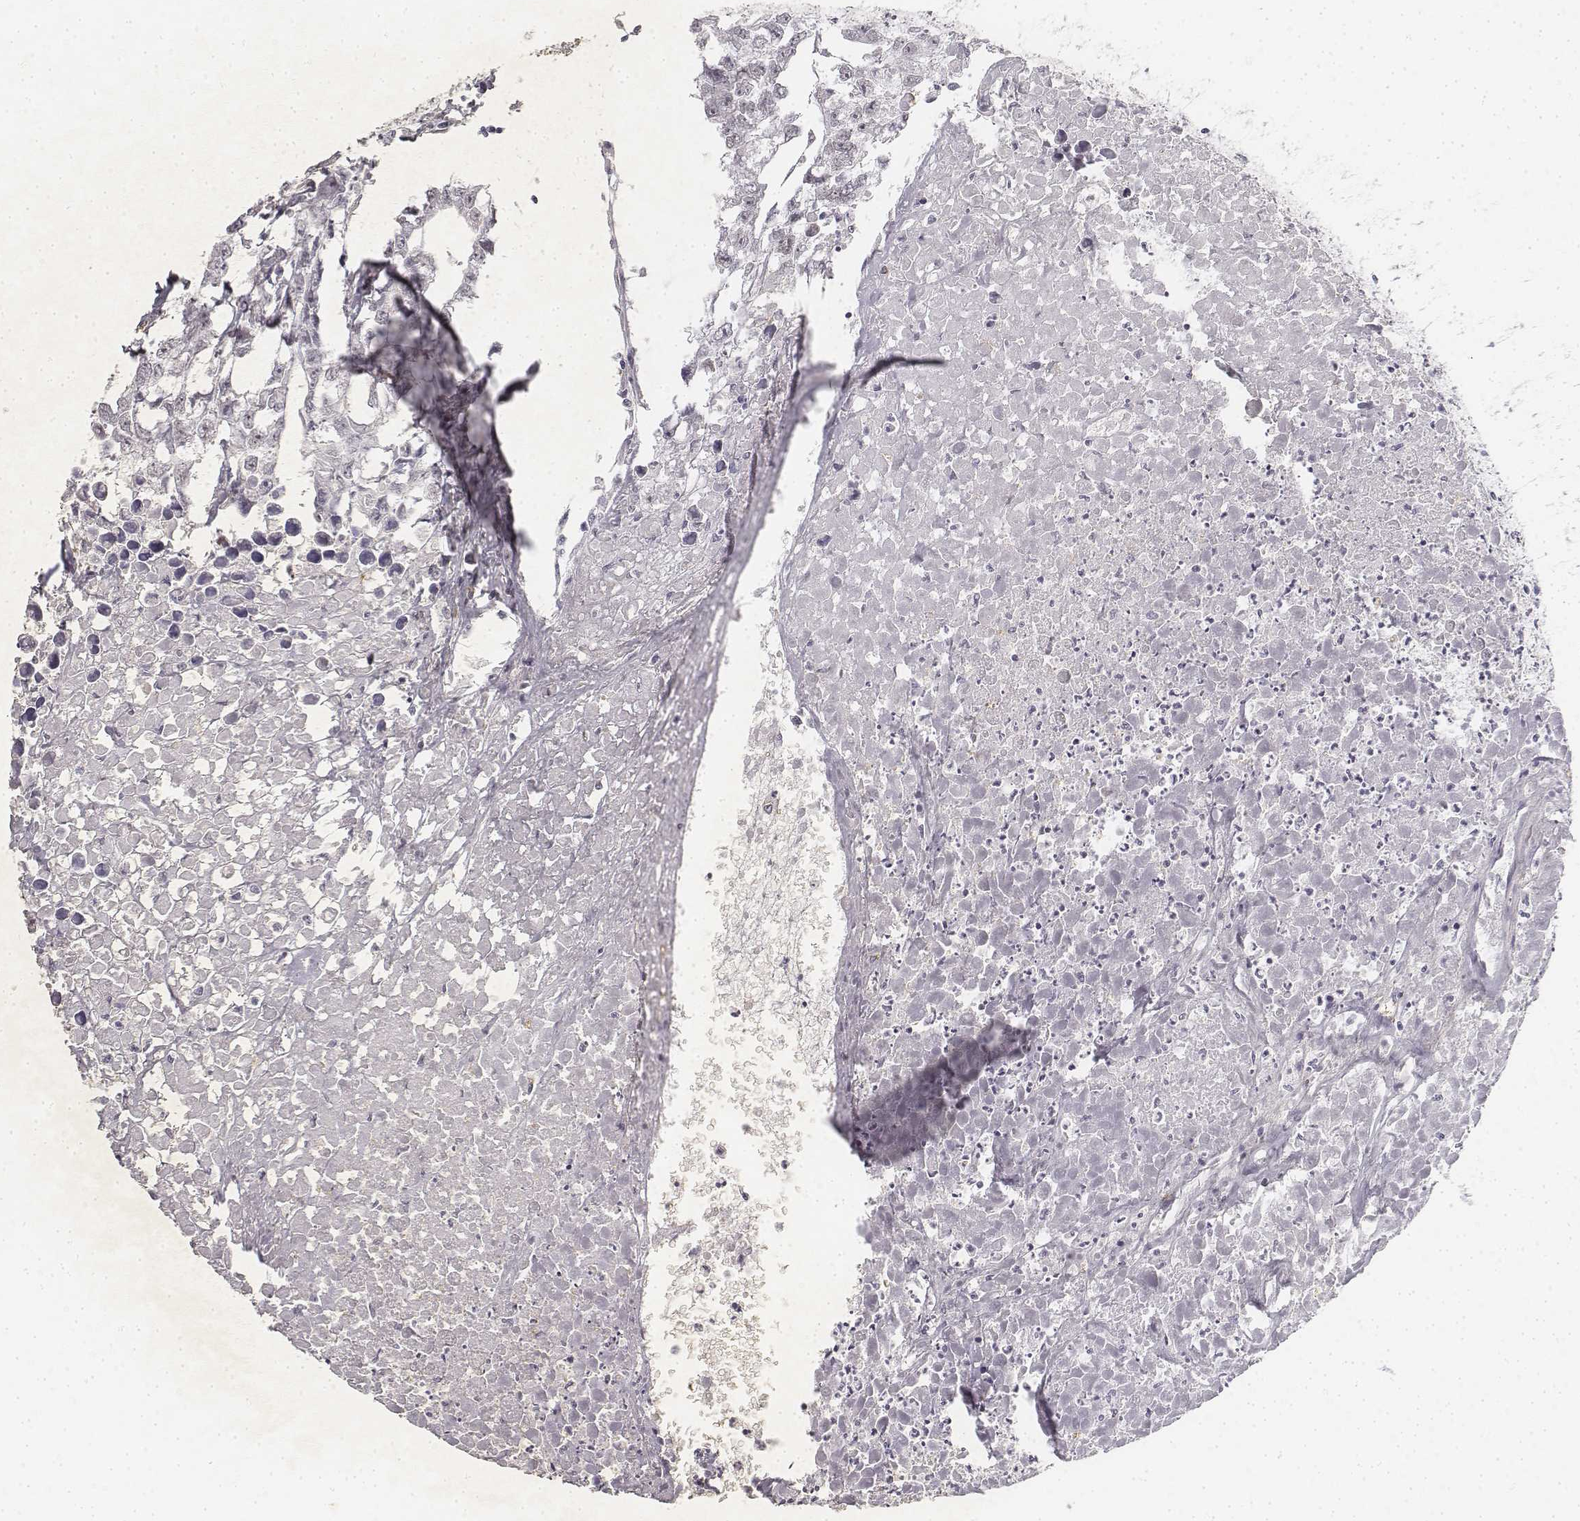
{"staining": {"intensity": "negative", "quantity": "none", "location": "none"}, "tissue": "testis cancer", "cell_type": "Tumor cells", "image_type": "cancer", "snomed": [{"axis": "morphology", "description": "Carcinoma, Embryonal, NOS"}, {"axis": "morphology", "description": "Teratoma, malignant, NOS"}, {"axis": "topography", "description": "Testis"}], "caption": "Immunohistochemistry photomicrograph of neoplastic tissue: embryonal carcinoma (testis) stained with DAB (3,3'-diaminobenzidine) demonstrates no significant protein positivity in tumor cells.", "gene": "KRT84", "patient": {"sex": "male", "age": 44}}